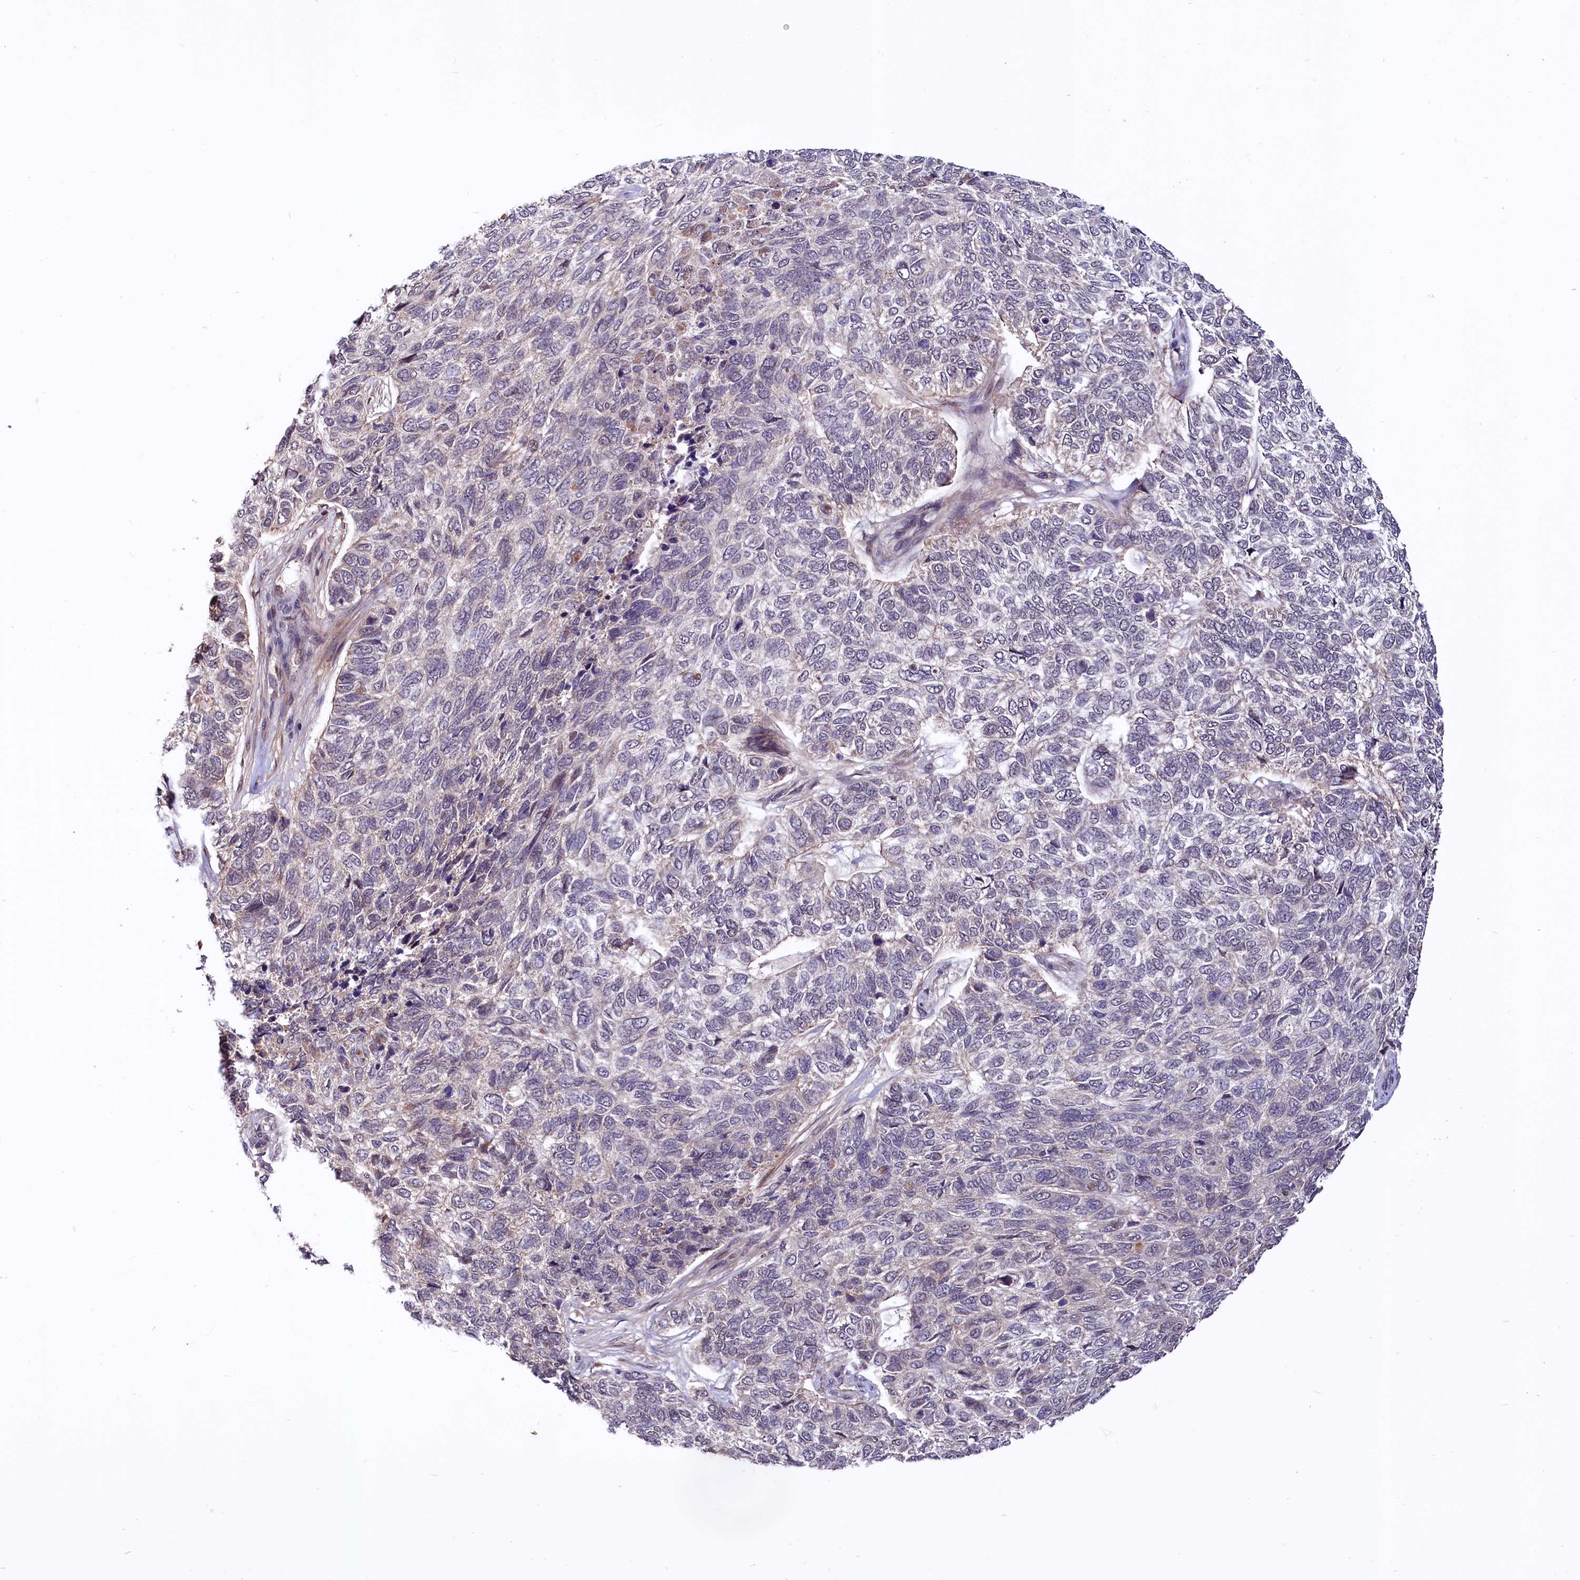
{"staining": {"intensity": "negative", "quantity": "none", "location": "none"}, "tissue": "skin cancer", "cell_type": "Tumor cells", "image_type": "cancer", "snomed": [{"axis": "morphology", "description": "Basal cell carcinoma"}, {"axis": "topography", "description": "Skin"}], "caption": "Immunohistochemical staining of human skin cancer (basal cell carcinoma) exhibits no significant positivity in tumor cells.", "gene": "UBE3A", "patient": {"sex": "female", "age": 65}}